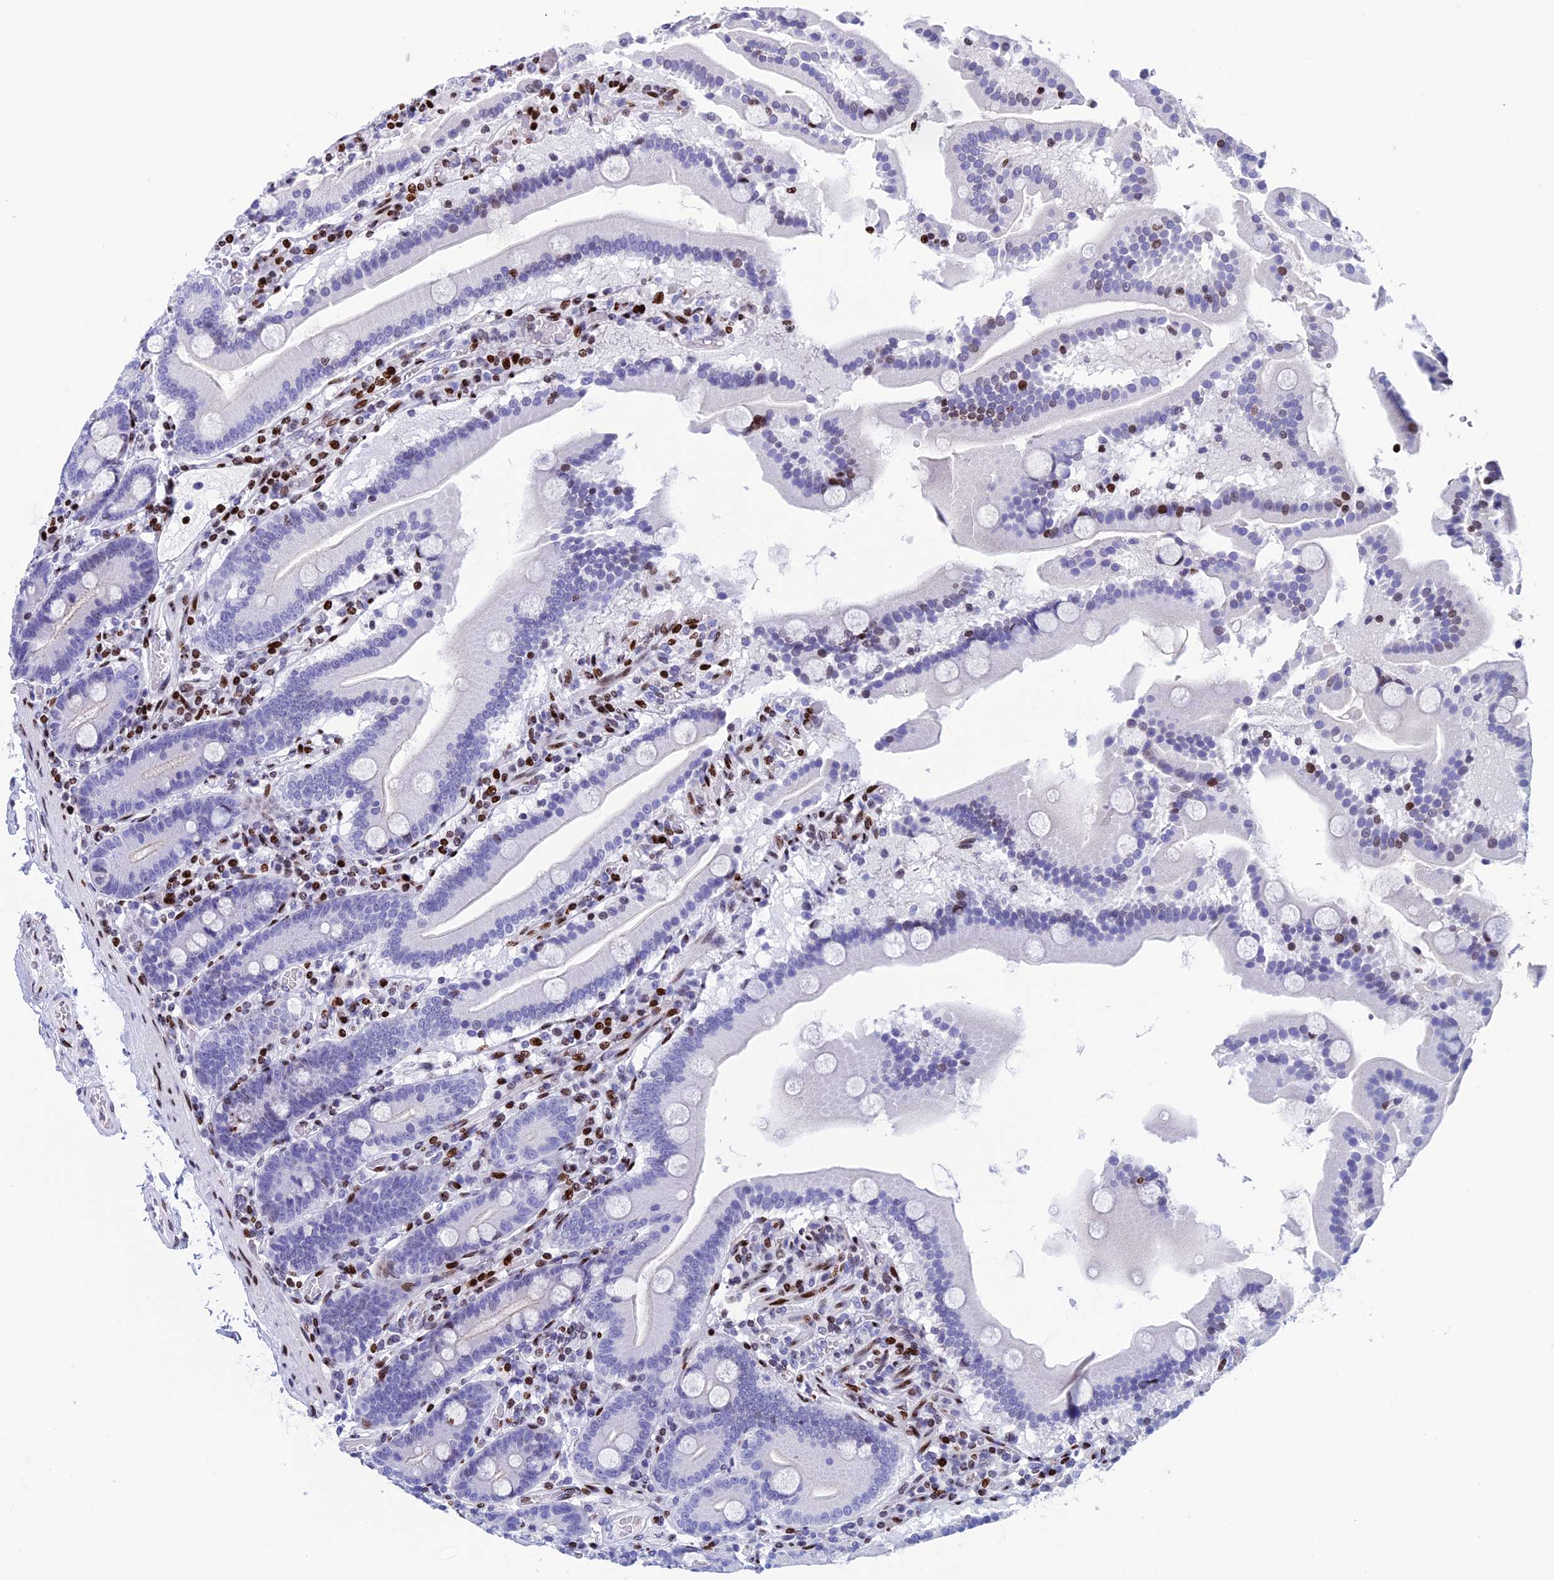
{"staining": {"intensity": "moderate", "quantity": "<25%", "location": "nuclear"}, "tissue": "duodenum", "cell_type": "Glandular cells", "image_type": "normal", "snomed": [{"axis": "morphology", "description": "Normal tissue, NOS"}, {"axis": "topography", "description": "Duodenum"}], "caption": "DAB immunohistochemical staining of unremarkable human duodenum shows moderate nuclear protein staining in approximately <25% of glandular cells.", "gene": "BTBD3", "patient": {"sex": "male", "age": 55}}